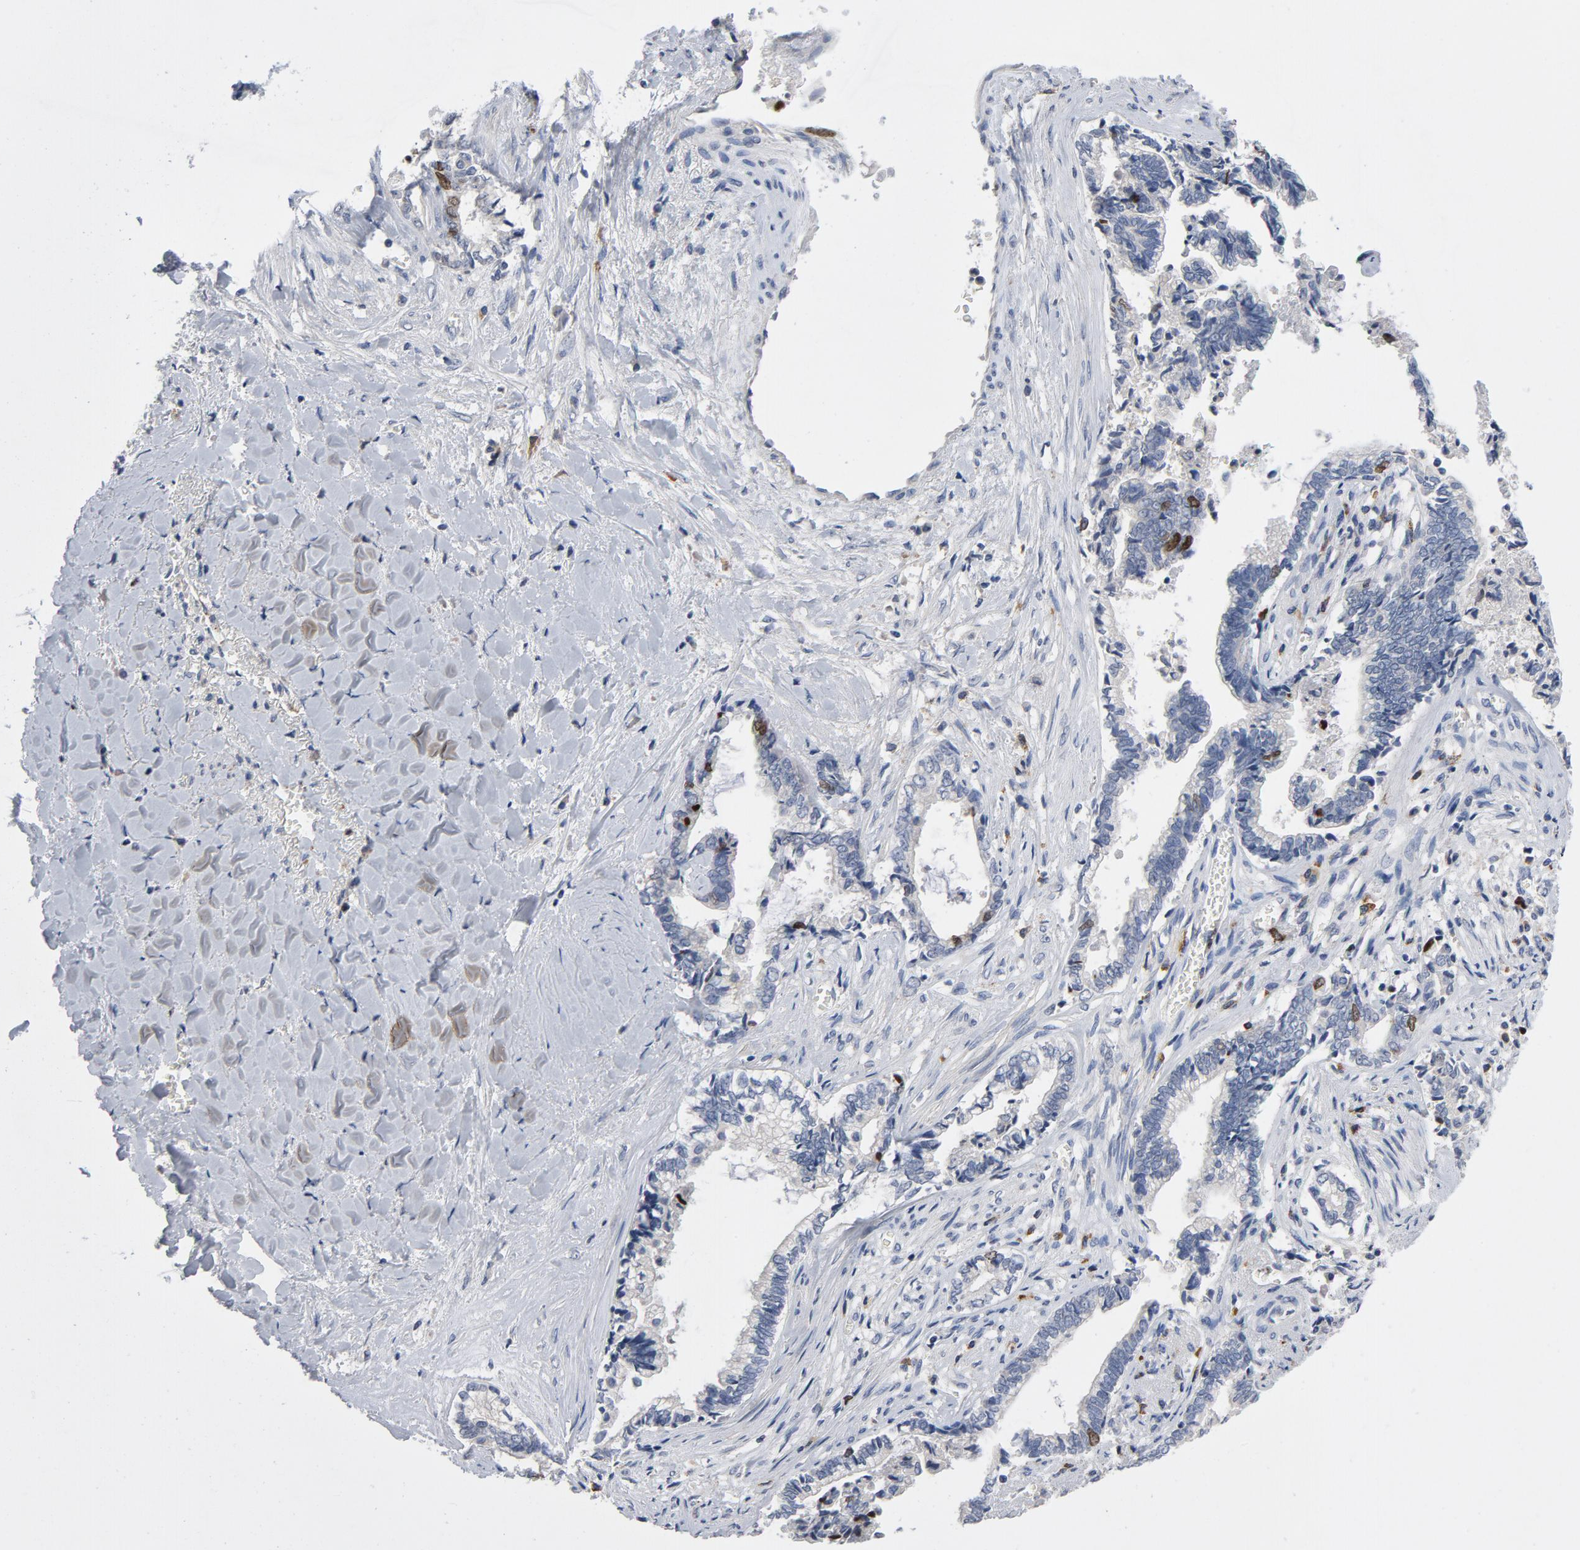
{"staining": {"intensity": "moderate", "quantity": "<25%", "location": "nuclear"}, "tissue": "liver cancer", "cell_type": "Tumor cells", "image_type": "cancer", "snomed": [{"axis": "morphology", "description": "Cholangiocarcinoma"}, {"axis": "topography", "description": "Liver"}], "caption": "Moderate nuclear positivity is present in approximately <25% of tumor cells in liver cholangiocarcinoma. Using DAB (brown) and hematoxylin (blue) stains, captured at high magnification using brightfield microscopy.", "gene": "BIRC5", "patient": {"sex": "male", "age": 57}}